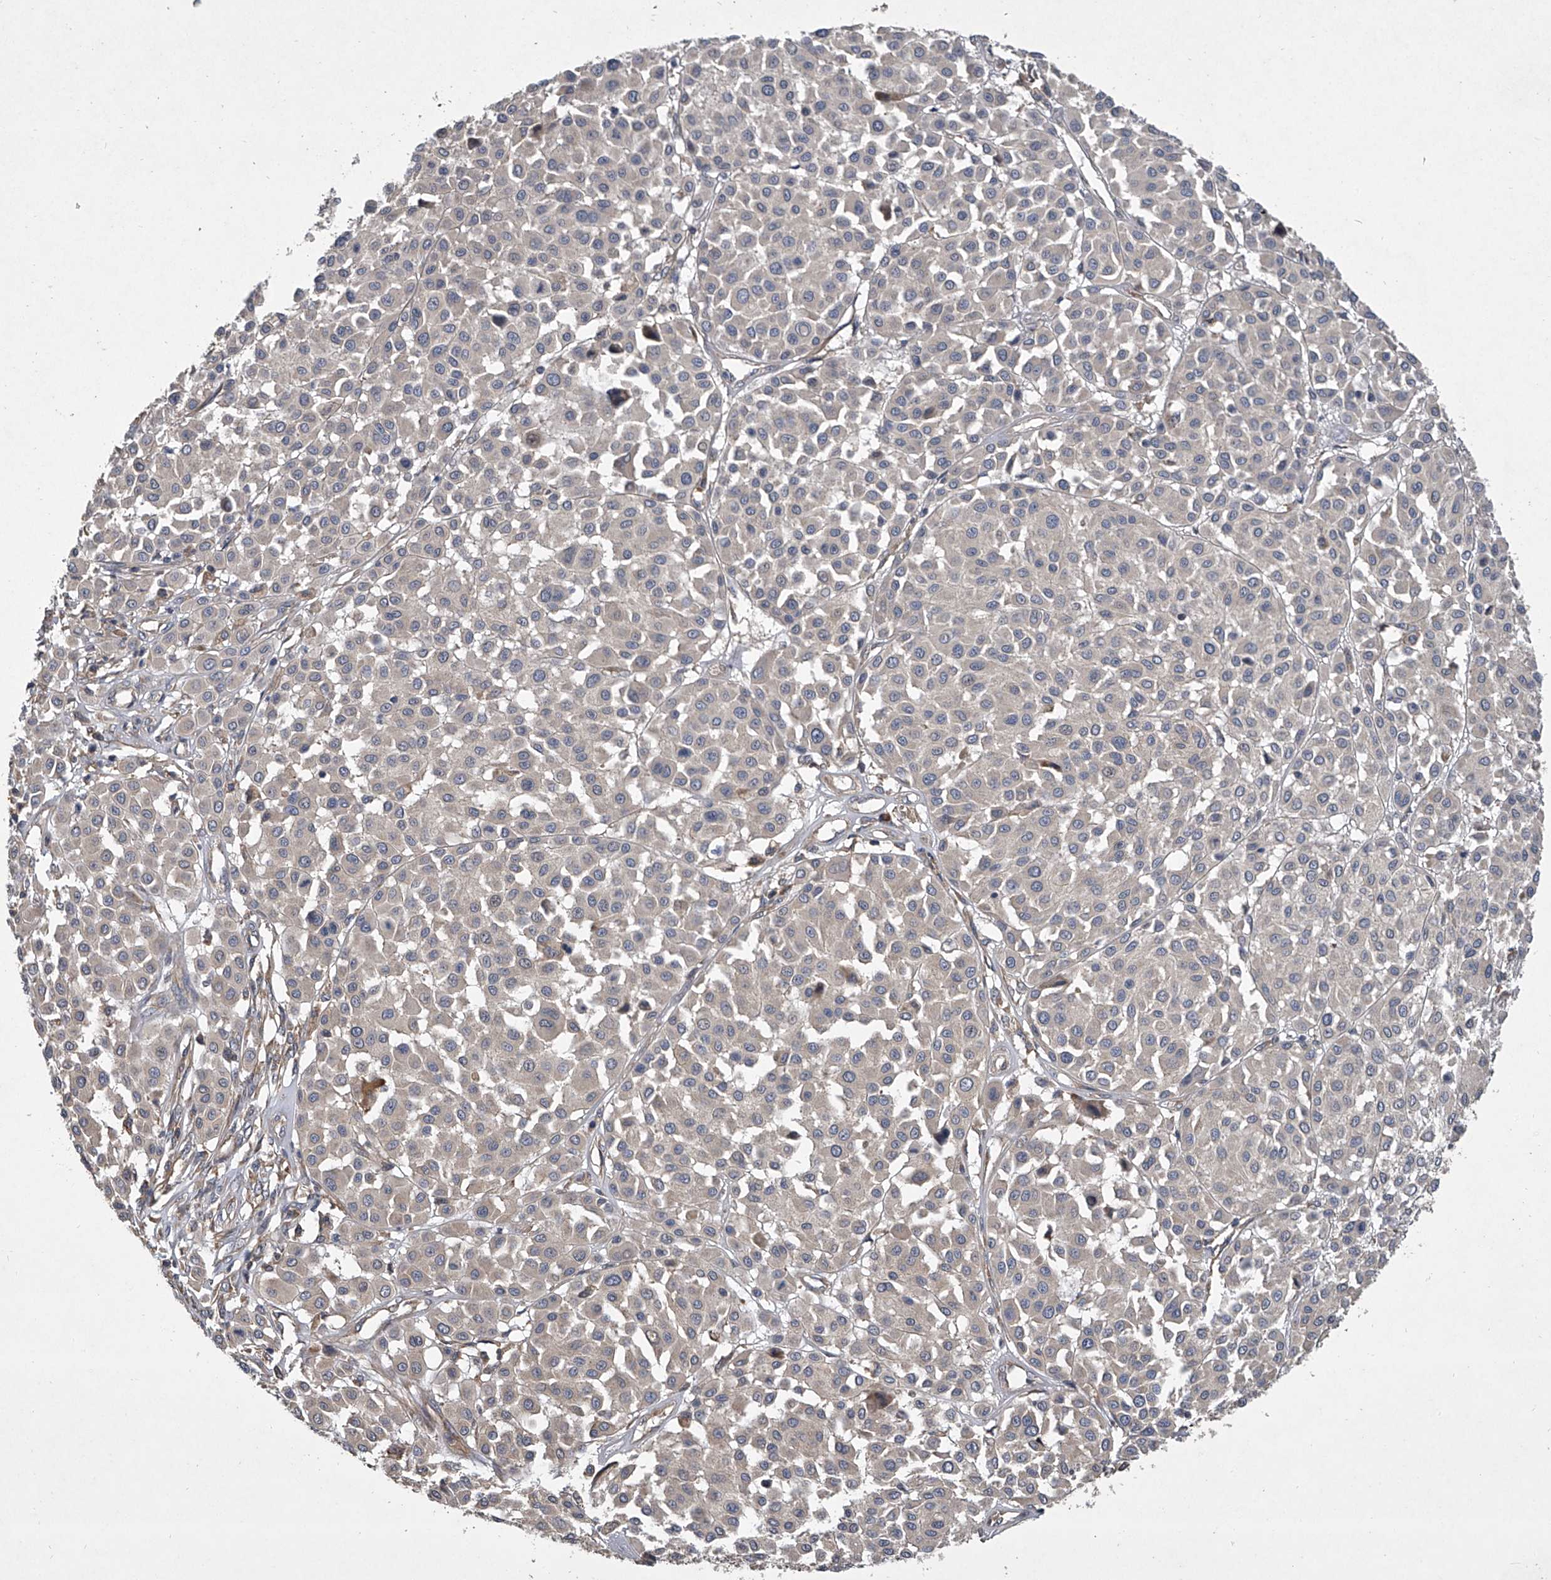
{"staining": {"intensity": "negative", "quantity": "none", "location": "none"}, "tissue": "melanoma", "cell_type": "Tumor cells", "image_type": "cancer", "snomed": [{"axis": "morphology", "description": "Malignant melanoma, Metastatic site"}, {"axis": "topography", "description": "Soft tissue"}], "caption": "Immunohistochemistry histopathology image of human melanoma stained for a protein (brown), which demonstrates no expression in tumor cells. The staining is performed using DAB (3,3'-diaminobenzidine) brown chromogen with nuclei counter-stained in using hematoxylin.", "gene": "DOCK9", "patient": {"sex": "male", "age": 41}}